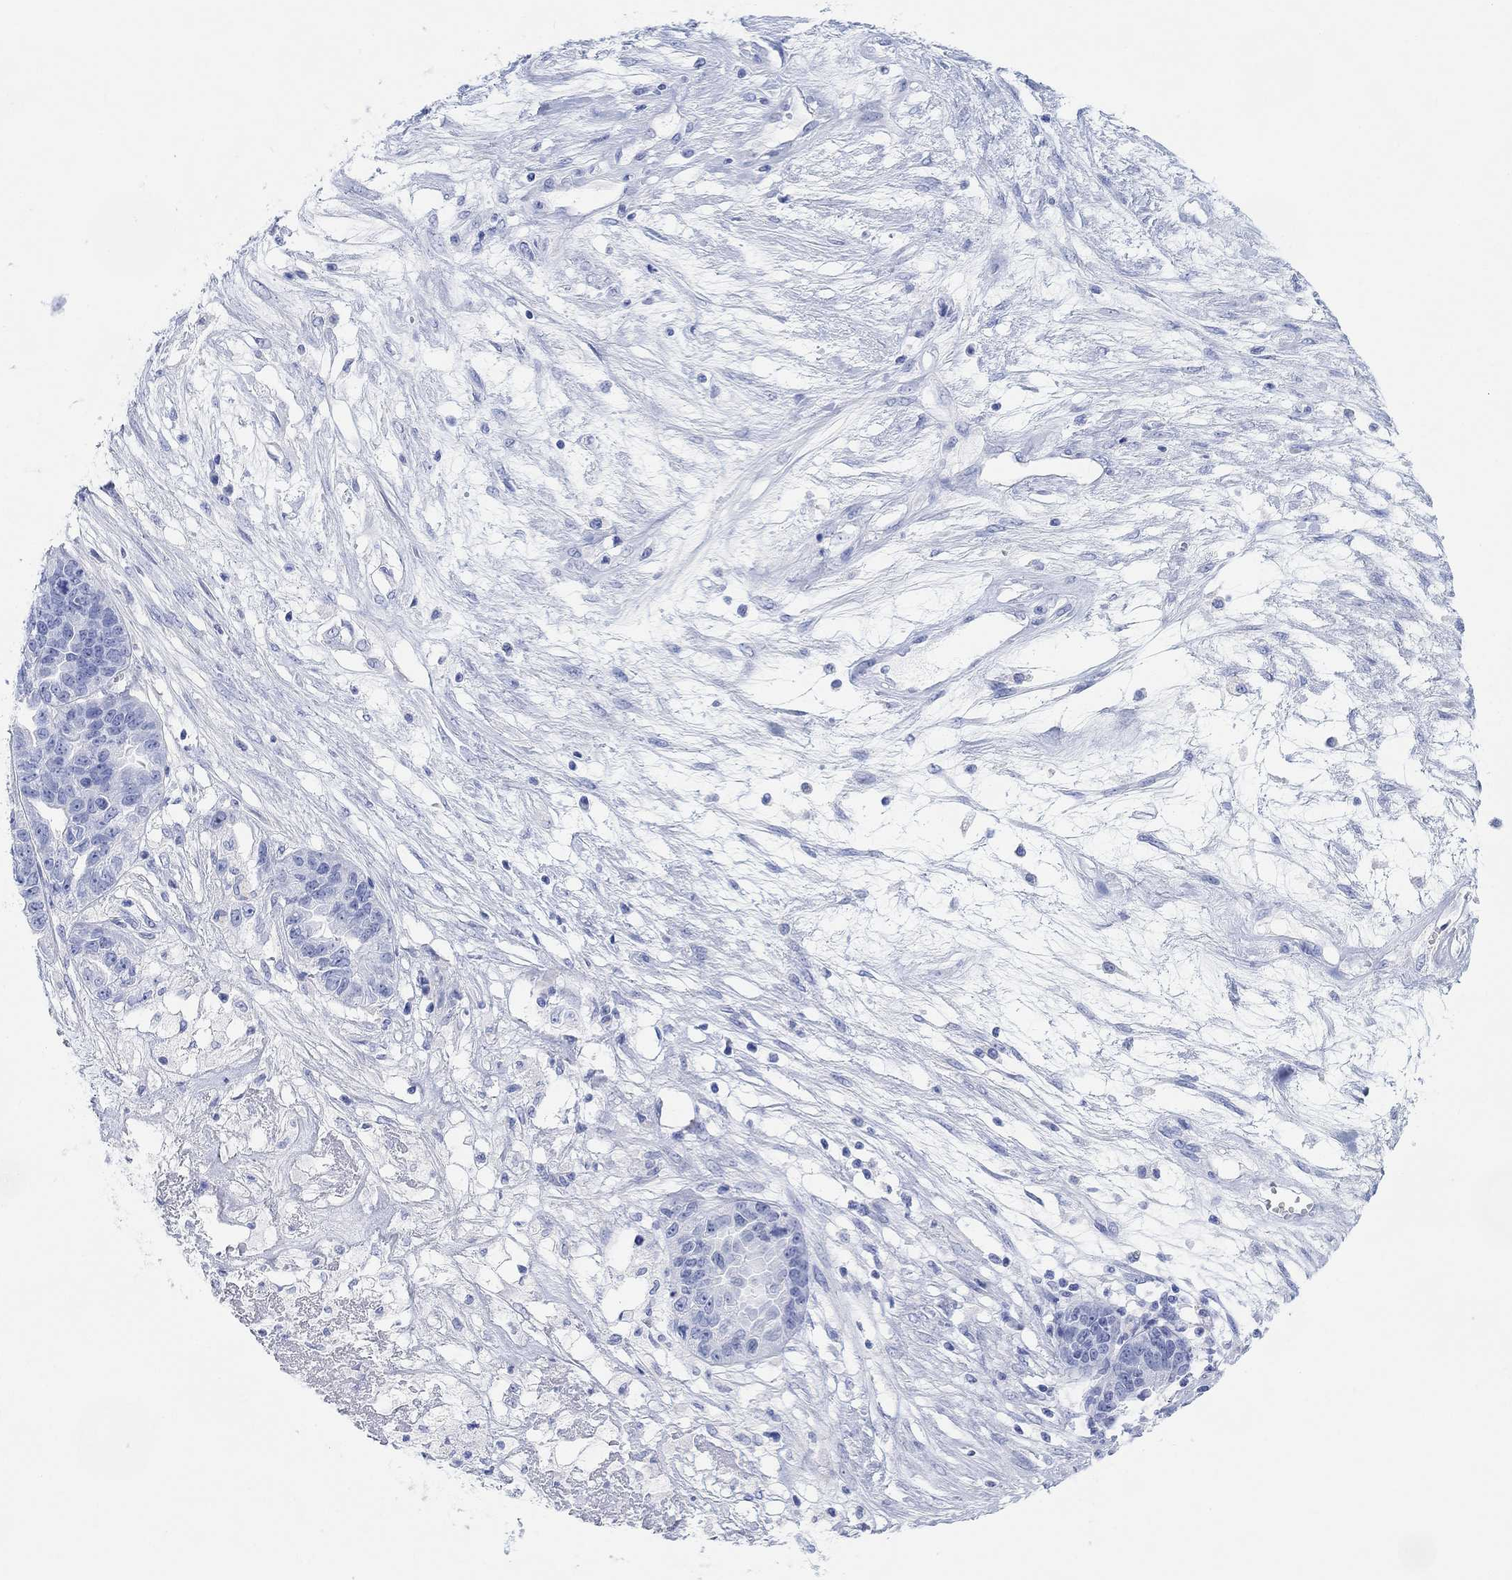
{"staining": {"intensity": "negative", "quantity": "none", "location": "none"}, "tissue": "ovarian cancer", "cell_type": "Tumor cells", "image_type": "cancer", "snomed": [{"axis": "morphology", "description": "Cystadenocarcinoma, serous, NOS"}, {"axis": "topography", "description": "Ovary"}], "caption": "Tumor cells show no significant positivity in serous cystadenocarcinoma (ovarian).", "gene": "ANKRD33", "patient": {"sex": "female", "age": 87}}